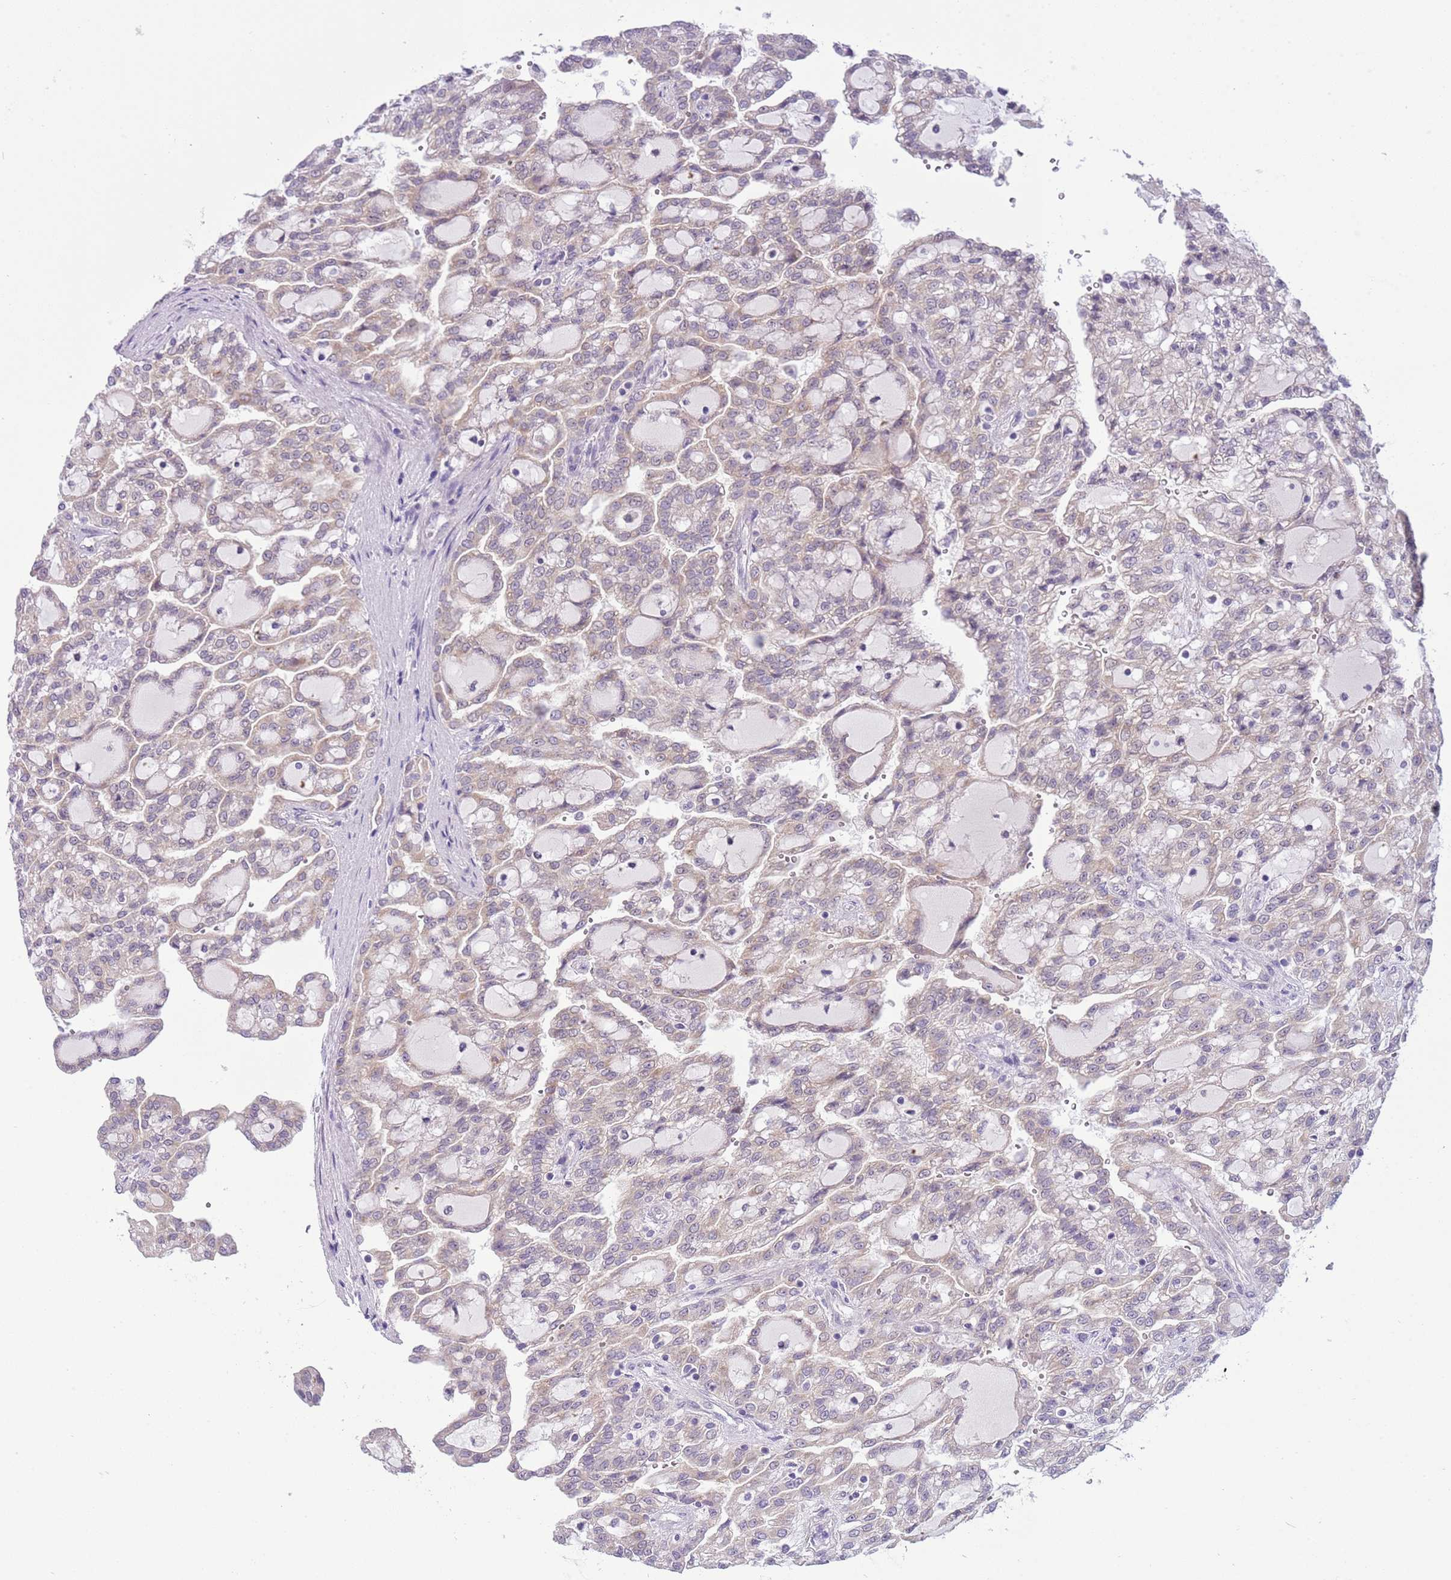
{"staining": {"intensity": "weak", "quantity": "<25%", "location": "cytoplasmic/membranous"}, "tissue": "renal cancer", "cell_type": "Tumor cells", "image_type": "cancer", "snomed": [{"axis": "morphology", "description": "Adenocarcinoma, NOS"}, {"axis": "topography", "description": "Kidney"}], "caption": "DAB (3,3'-diaminobenzidine) immunohistochemical staining of human renal cancer (adenocarcinoma) reveals no significant positivity in tumor cells.", "gene": "FAM120C", "patient": {"sex": "male", "age": 63}}